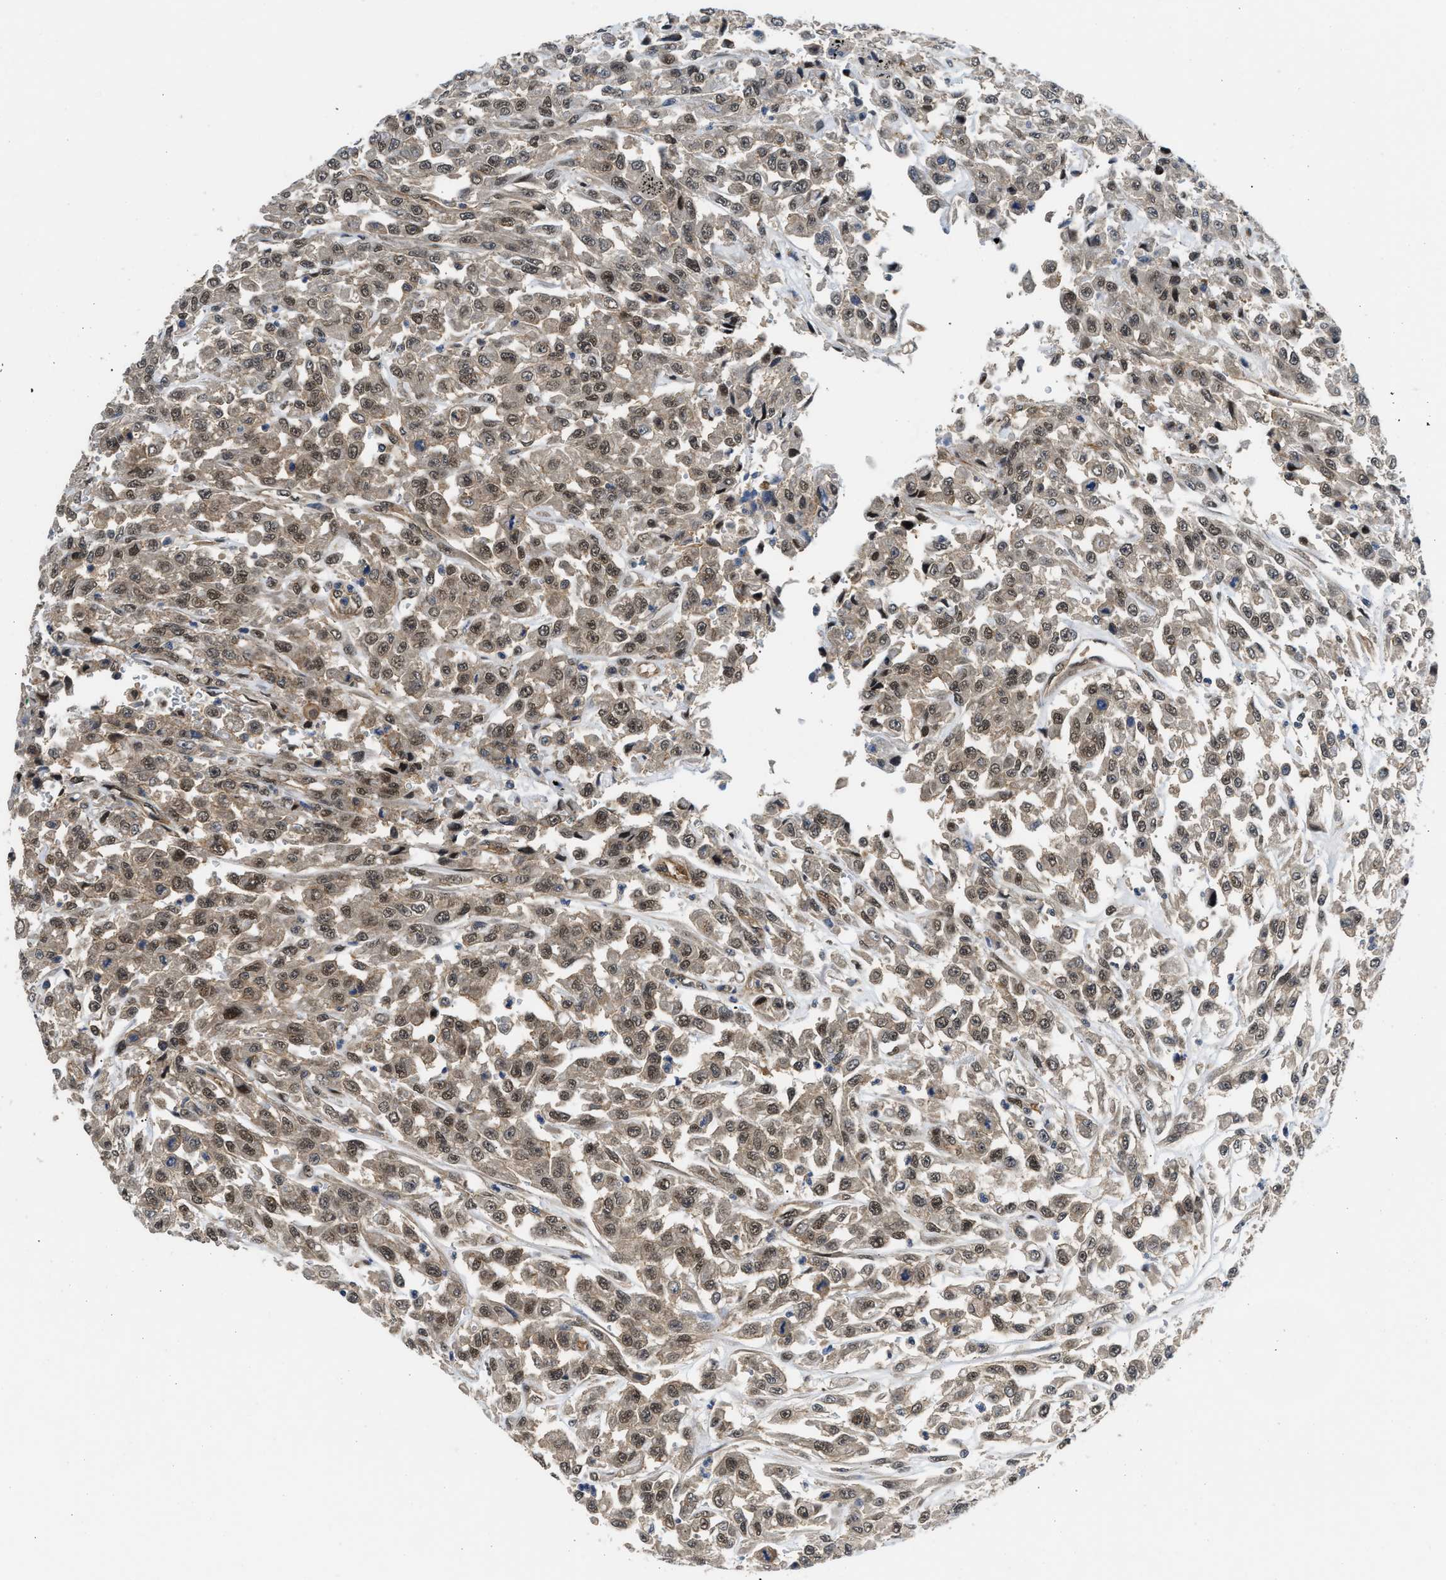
{"staining": {"intensity": "weak", "quantity": ">75%", "location": "cytoplasmic/membranous,nuclear"}, "tissue": "urothelial cancer", "cell_type": "Tumor cells", "image_type": "cancer", "snomed": [{"axis": "morphology", "description": "Urothelial carcinoma, High grade"}, {"axis": "topography", "description": "Urinary bladder"}], "caption": "Tumor cells display low levels of weak cytoplasmic/membranous and nuclear staining in about >75% of cells in human urothelial cancer. The protein of interest is shown in brown color, while the nuclei are stained blue.", "gene": "COPS2", "patient": {"sex": "male", "age": 46}}